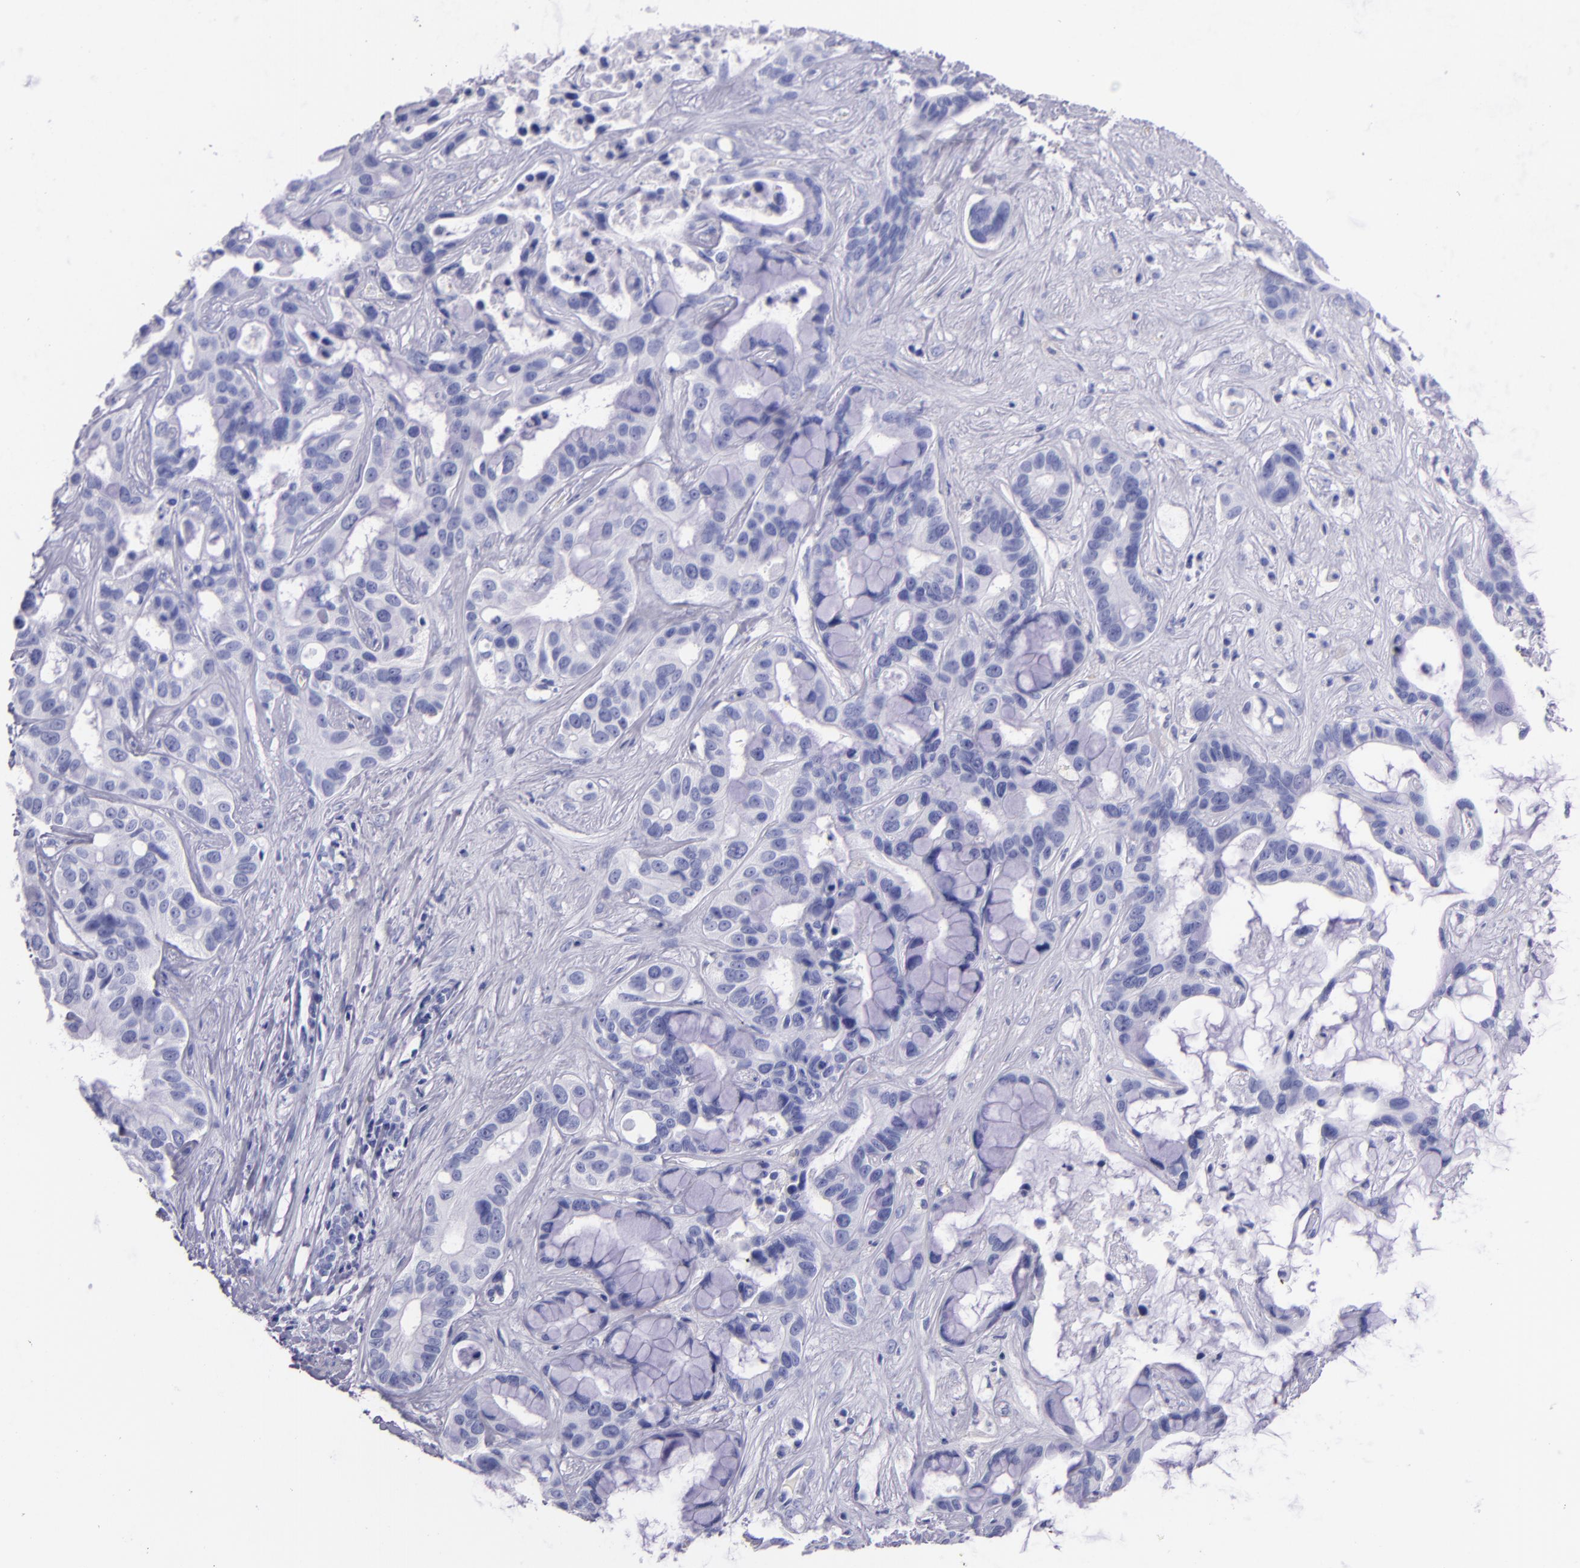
{"staining": {"intensity": "negative", "quantity": "none", "location": "none"}, "tissue": "liver cancer", "cell_type": "Tumor cells", "image_type": "cancer", "snomed": [{"axis": "morphology", "description": "Cholangiocarcinoma"}, {"axis": "topography", "description": "Liver"}], "caption": "An IHC micrograph of liver cancer (cholangiocarcinoma) is shown. There is no staining in tumor cells of liver cancer (cholangiocarcinoma).", "gene": "SFTPA2", "patient": {"sex": "female", "age": 65}}